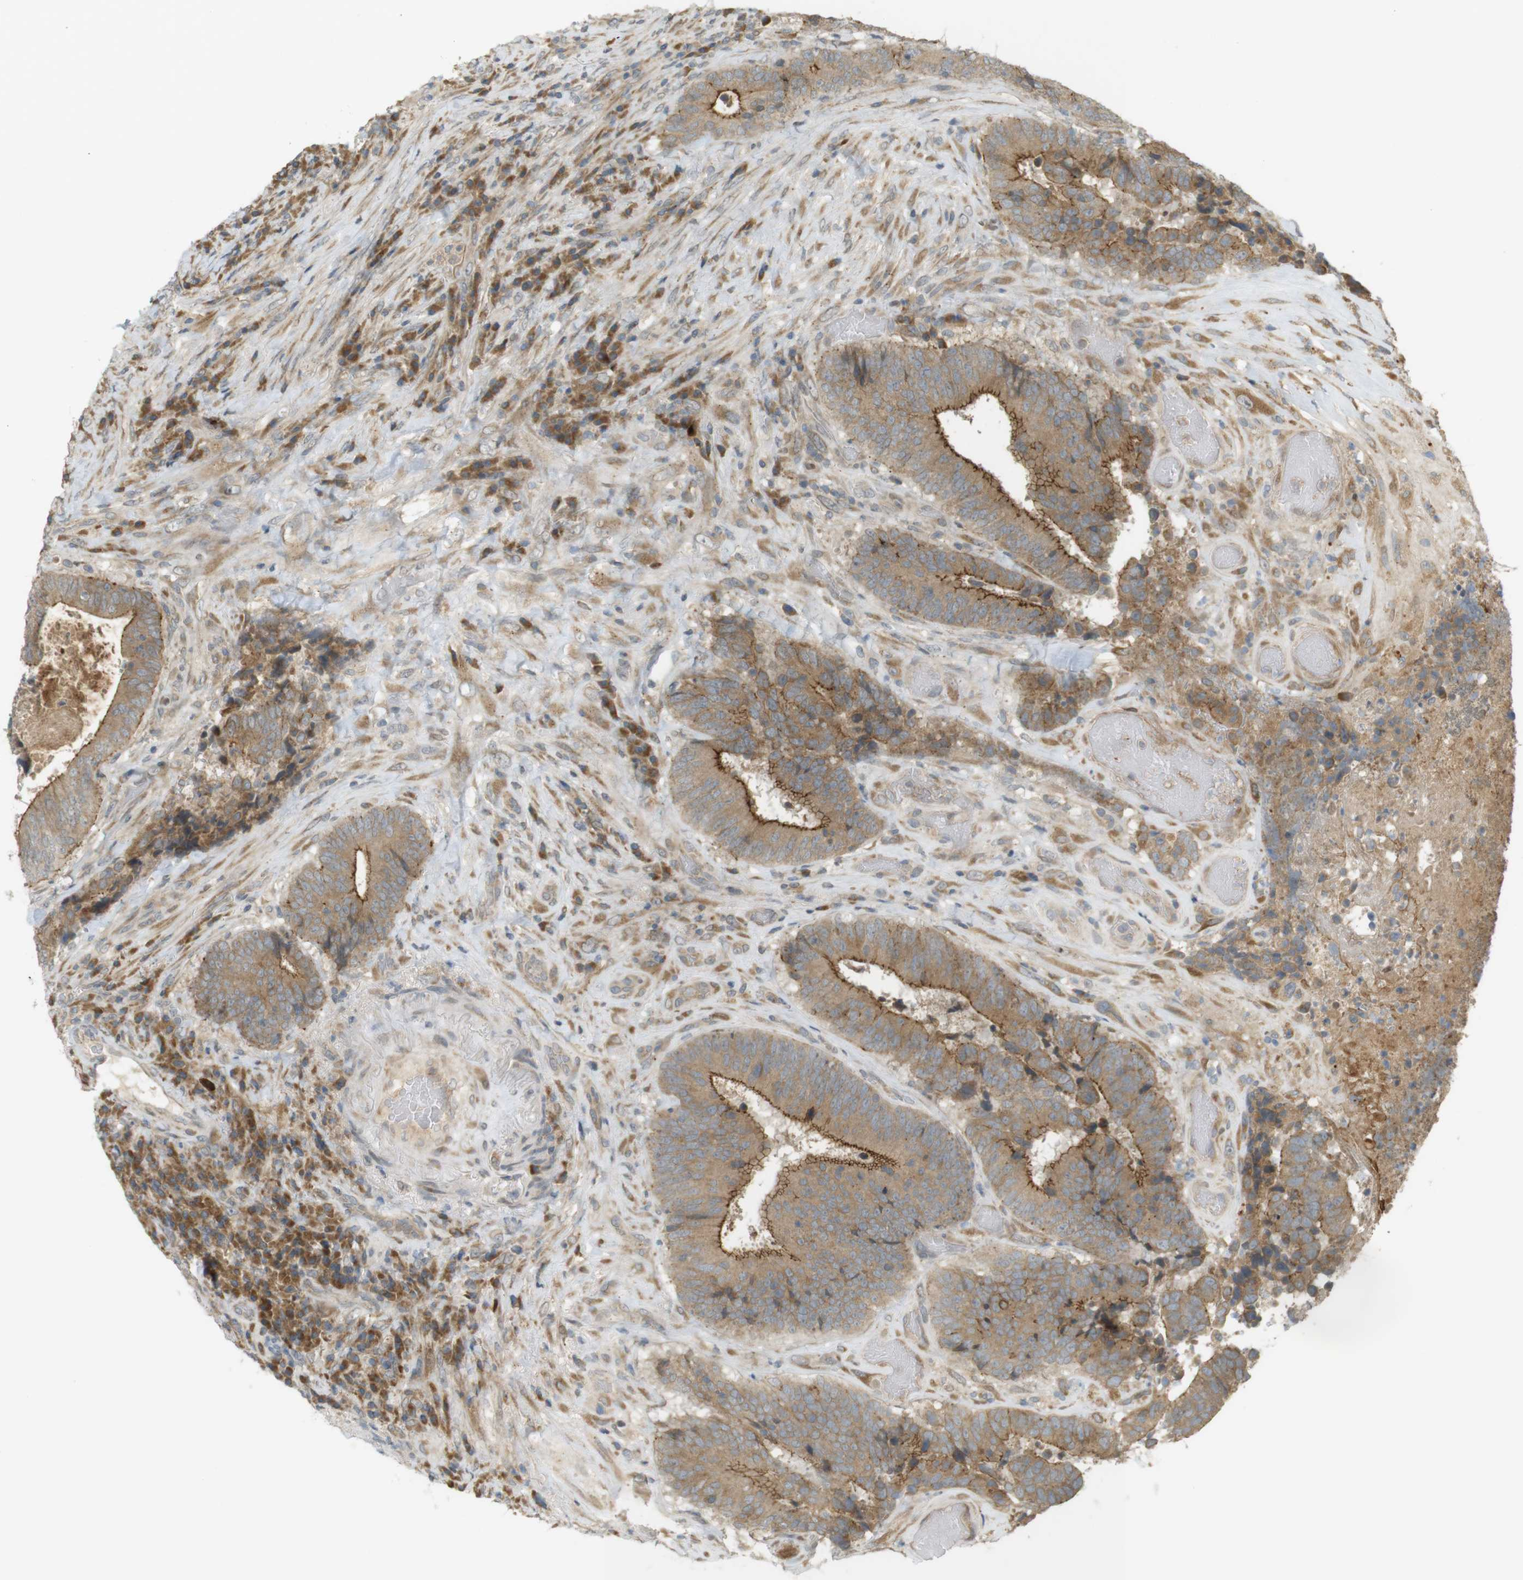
{"staining": {"intensity": "moderate", "quantity": ">75%", "location": "cytoplasmic/membranous"}, "tissue": "colorectal cancer", "cell_type": "Tumor cells", "image_type": "cancer", "snomed": [{"axis": "morphology", "description": "Adenocarcinoma, NOS"}, {"axis": "topography", "description": "Rectum"}], "caption": "IHC micrograph of human colorectal cancer (adenocarcinoma) stained for a protein (brown), which reveals medium levels of moderate cytoplasmic/membranous positivity in about >75% of tumor cells.", "gene": "CLRN3", "patient": {"sex": "male", "age": 72}}